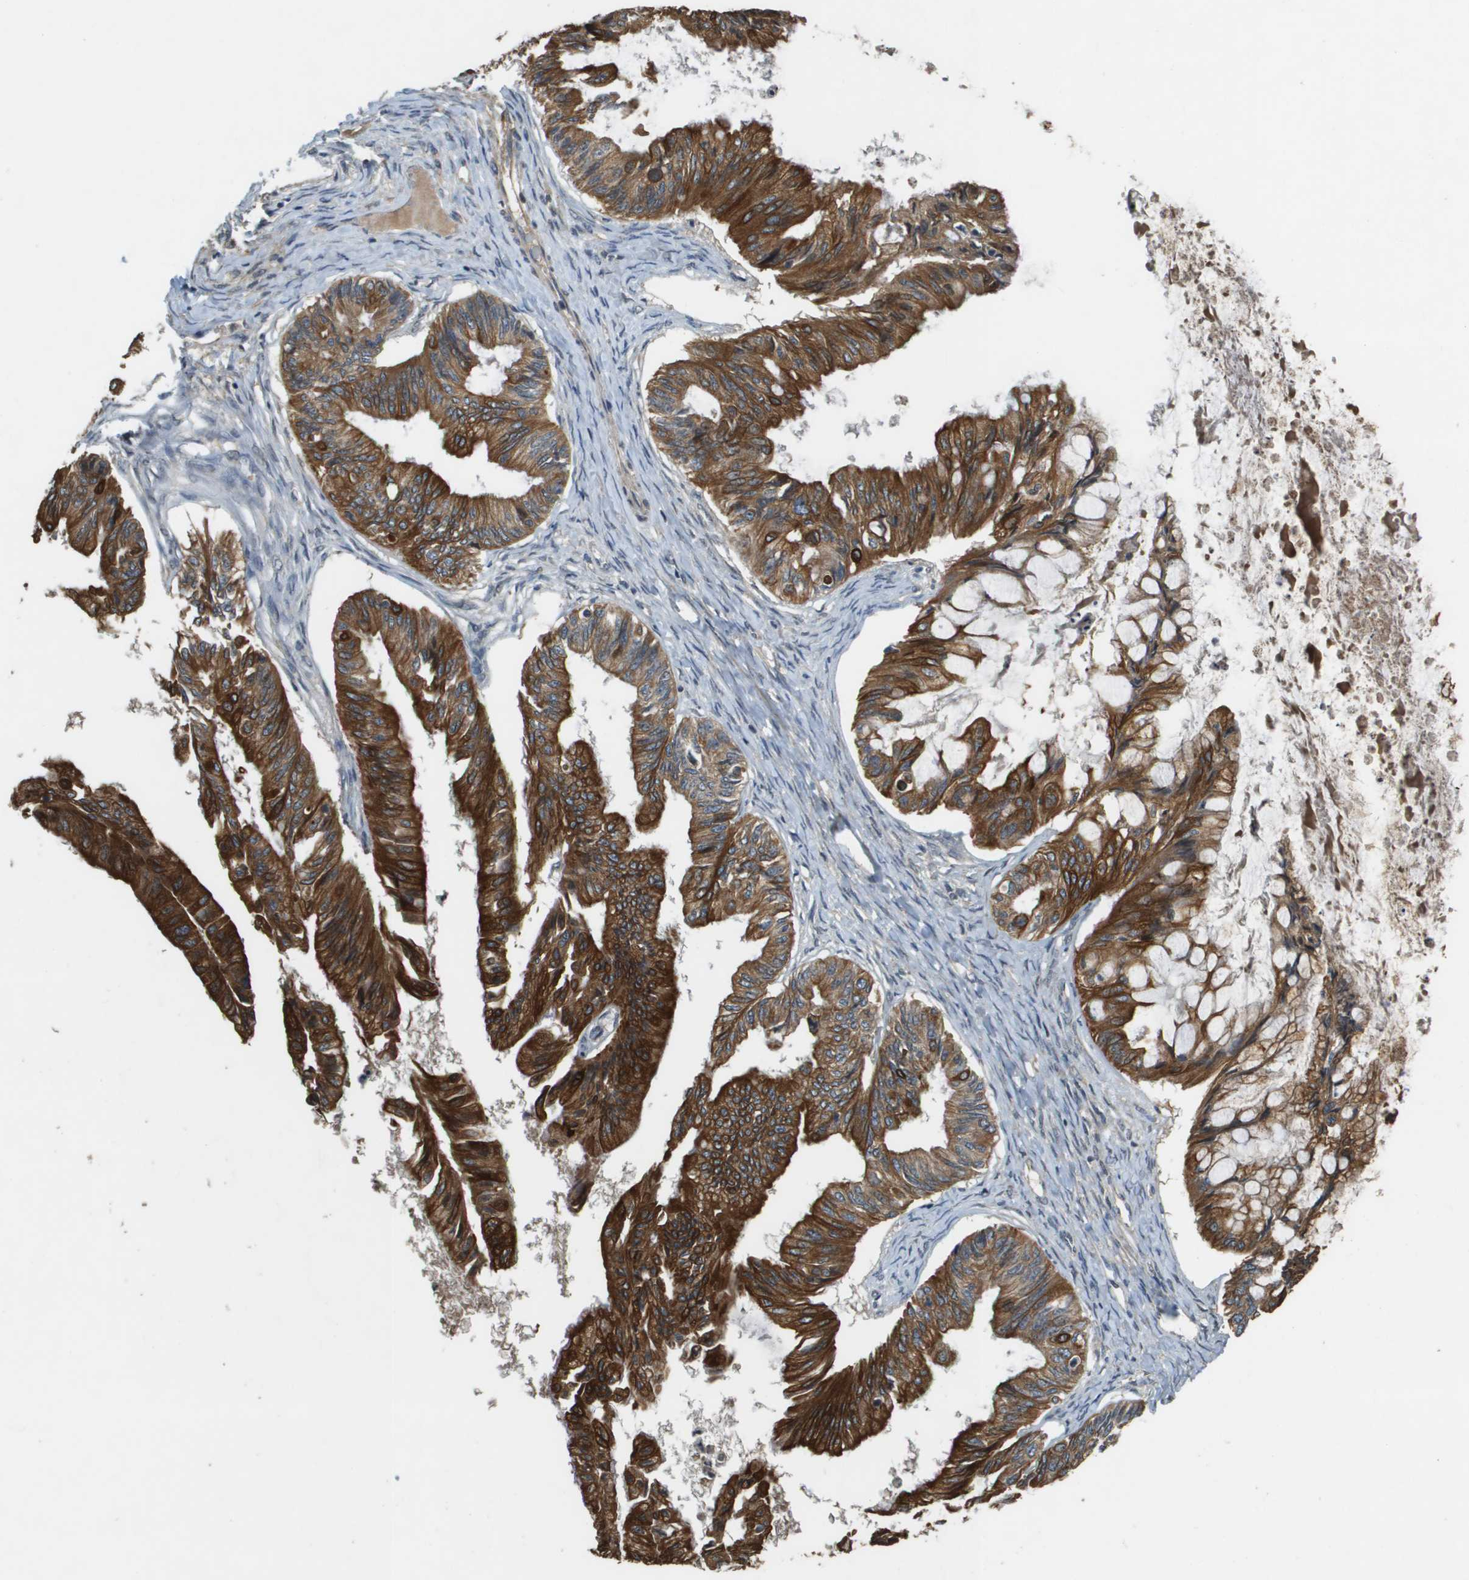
{"staining": {"intensity": "strong", "quantity": ">75%", "location": "cytoplasmic/membranous"}, "tissue": "ovarian cancer", "cell_type": "Tumor cells", "image_type": "cancer", "snomed": [{"axis": "morphology", "description": "Cystadenocarcinoma, mucinous, NOS"}, {"axis": "topography", "description": "Ovary"}], "caption": "A brown stain shows strong cytoplasmic/membranous staining of a protein in ovarian cancer (mucinous cystadenocarcinoma) tumor cells.", "gene": "CDKN2C", "patient": {"sex": "female", "age": 57}}